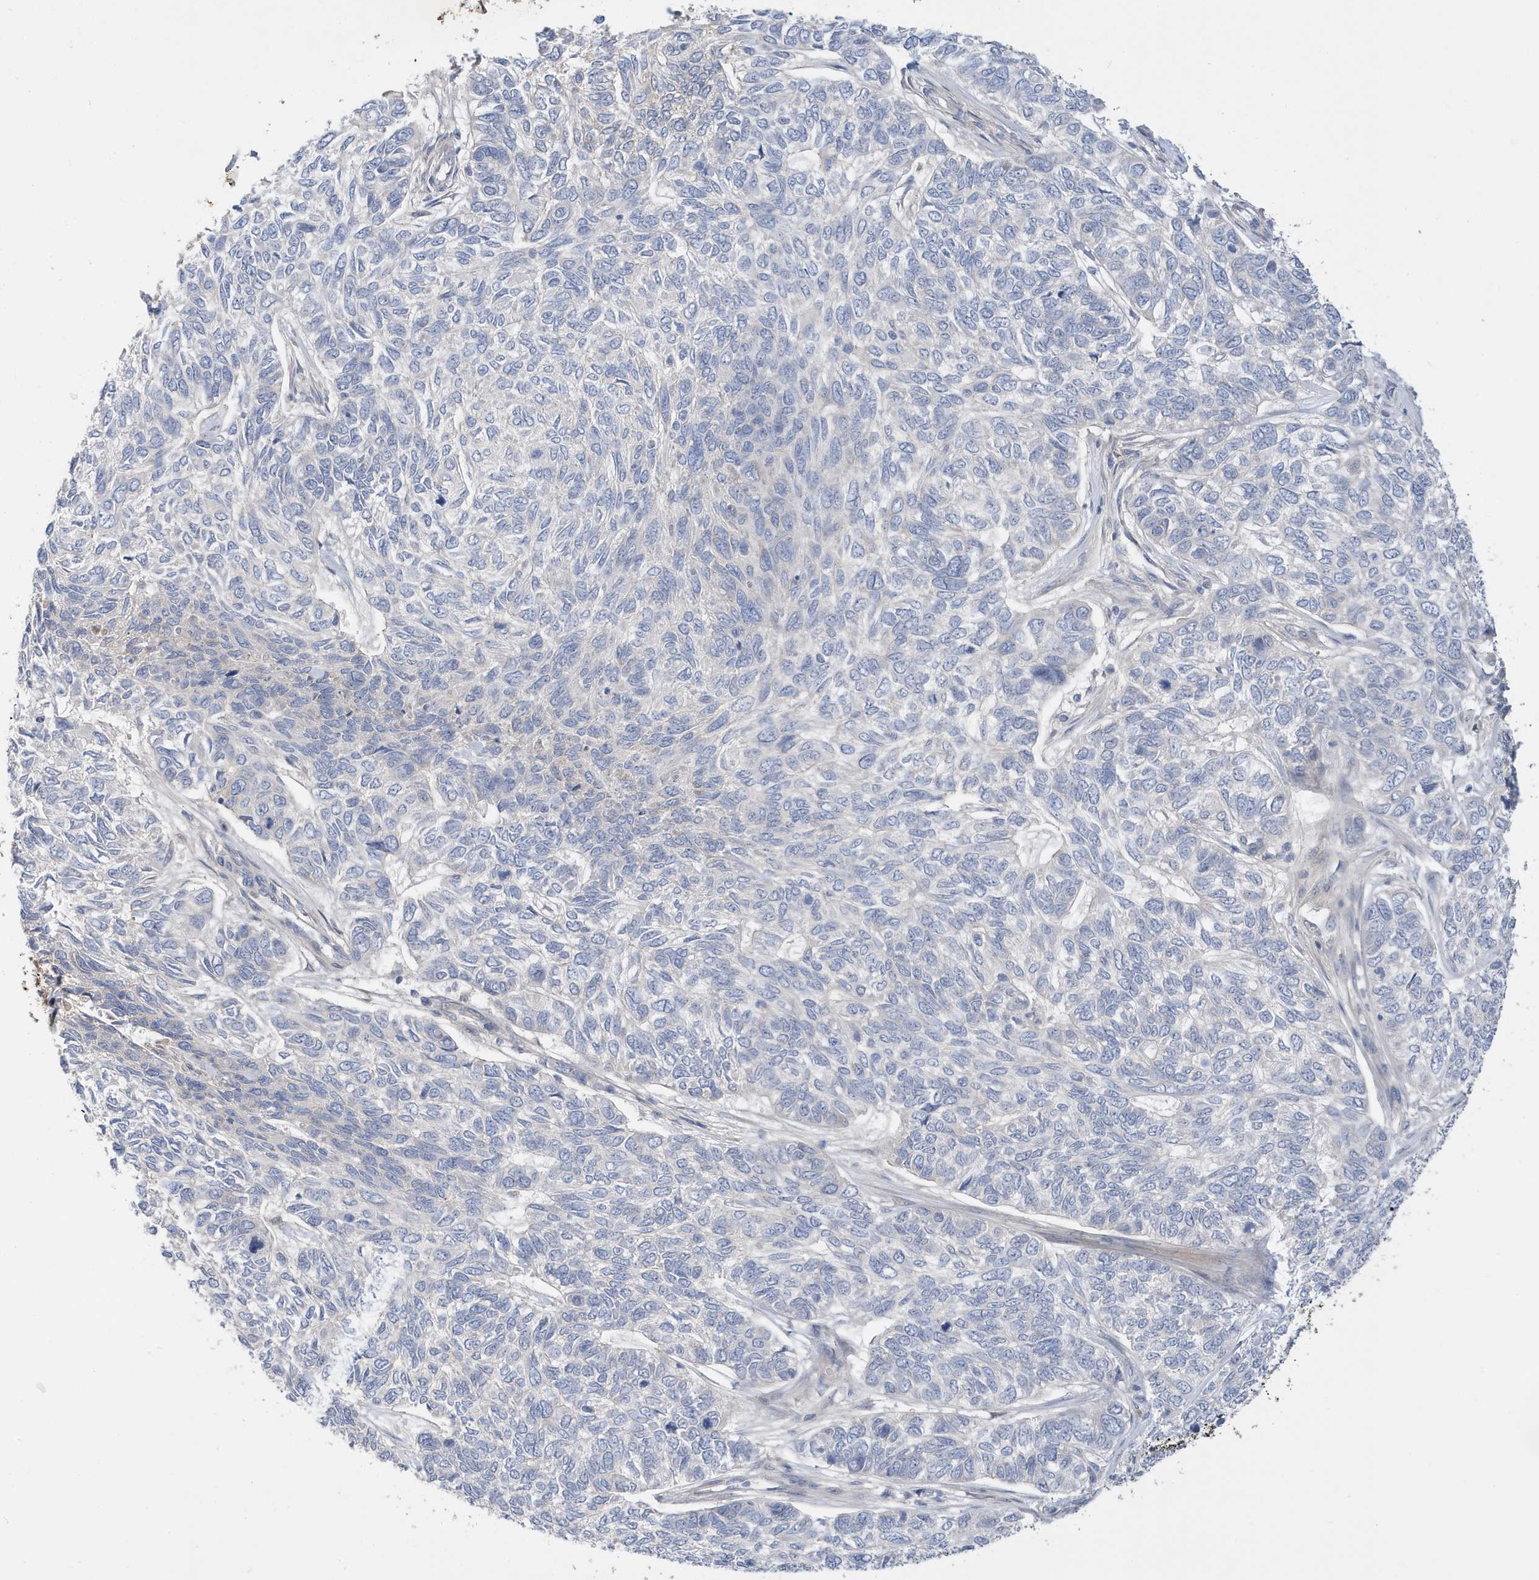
{"staining": {"intensity": "negative", "quantity": "none", "location": "none"}, "tissue": "skin cancer", "cell_type": "Tumor cells", "image_type": "cancer", "snomed": [{"axis": "morphology", "description": "Basal cell carcinoma"}, {"axis": "topography", "description": "Skin"}], "caption": "Skin basal cell carcinoma was stained to show a protein in brown. There is no significant expression in tumor cells.", "gene": "LAPTM4A", "patient": {"sex": "female", "age": 65}}